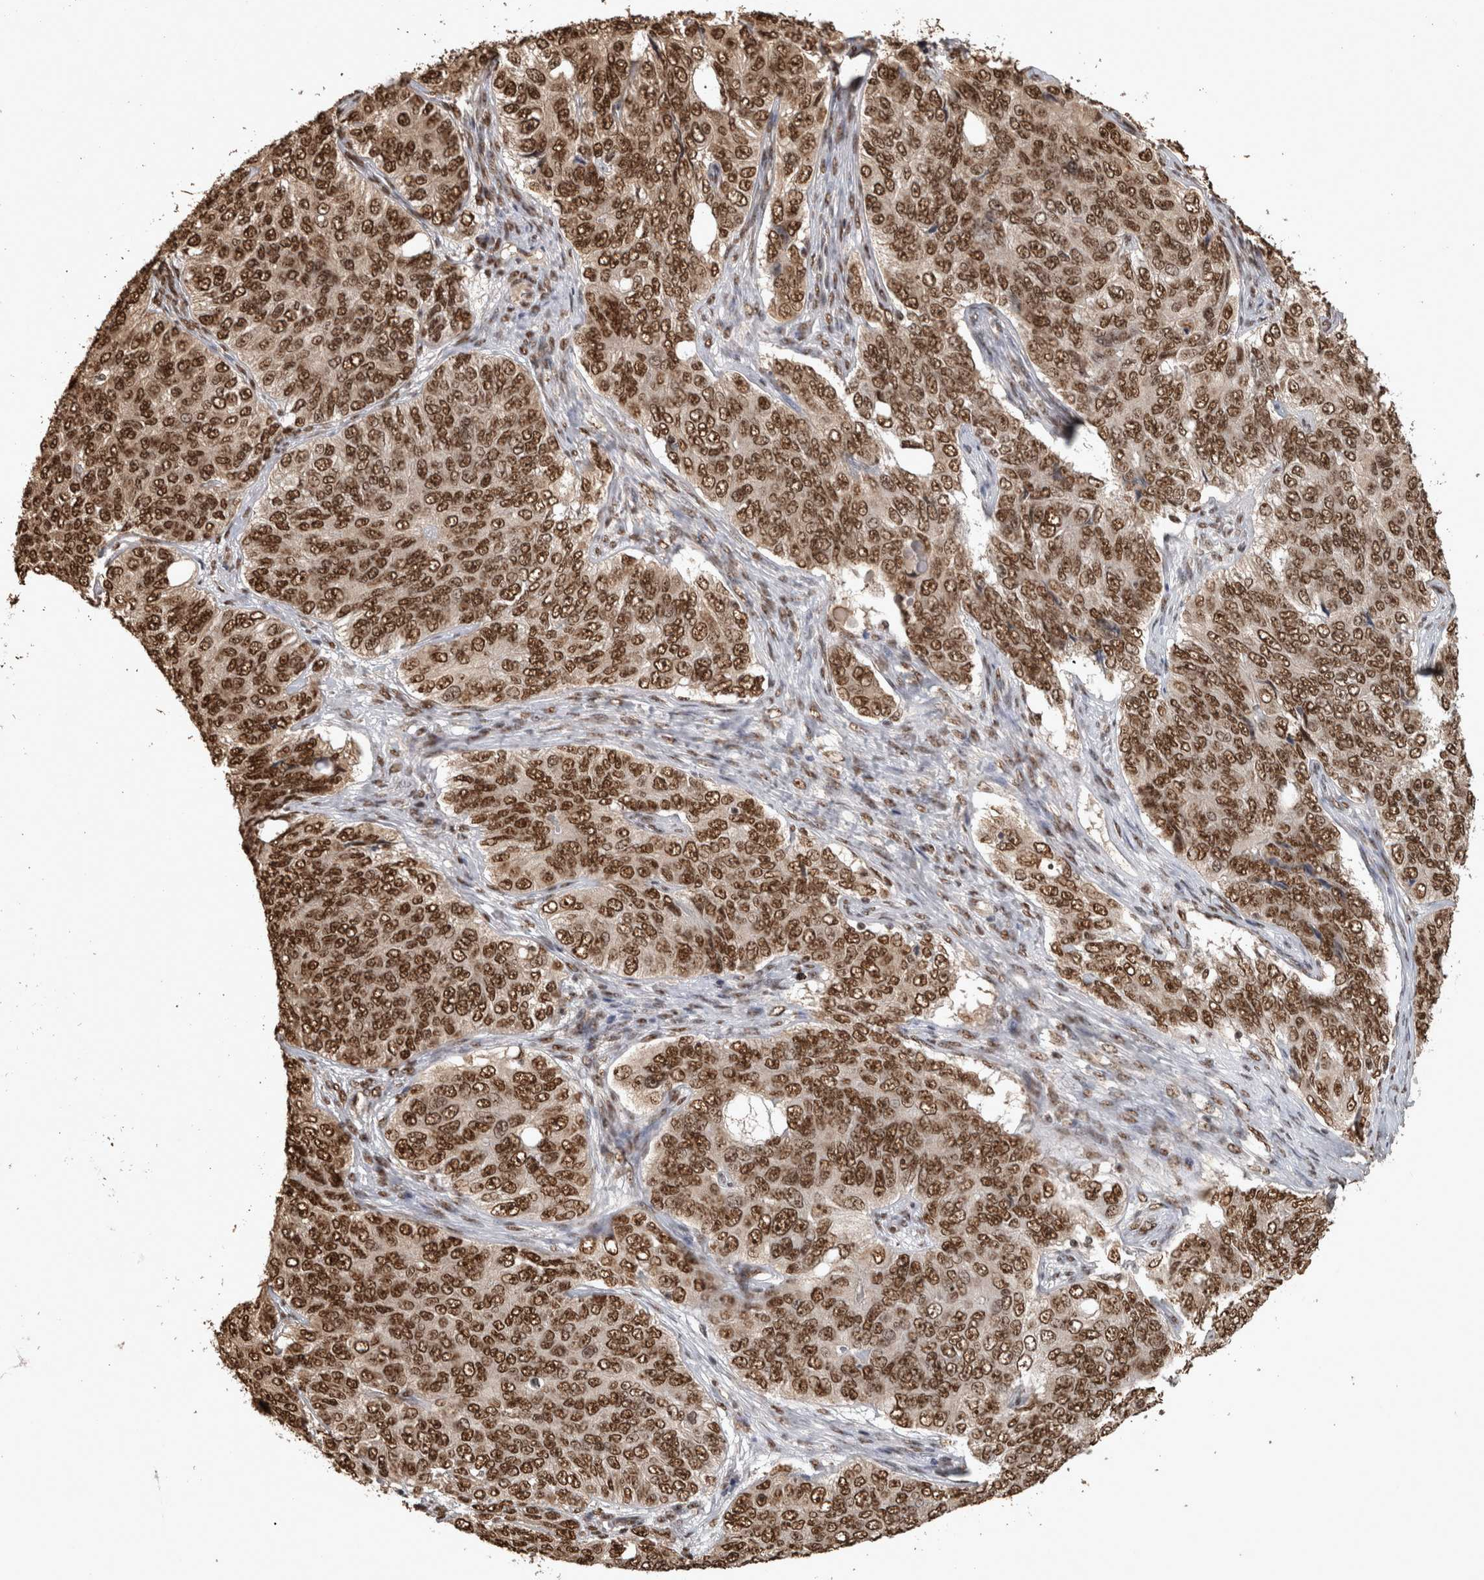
{"staining": {"intensity": "strong", "quantity": ">75%", "location": "nuclear"}, "tissue": "ovarian cancer", "cell_type": "Tumor cells", "image_type": "cancer", "snomed": [{"axis": "morphology", "description": "Carcinoma, endometroid"}, {"axis": "topography", "description": "Ovary"}], "caption": "IHC (DAB) staining of ovarian endometroid carcinoma exhibits strong nuclear protein expression in approximately >75% of tumor cells.", "gene": "RAD50", "patient": {"sex": "female", "age": 51}}